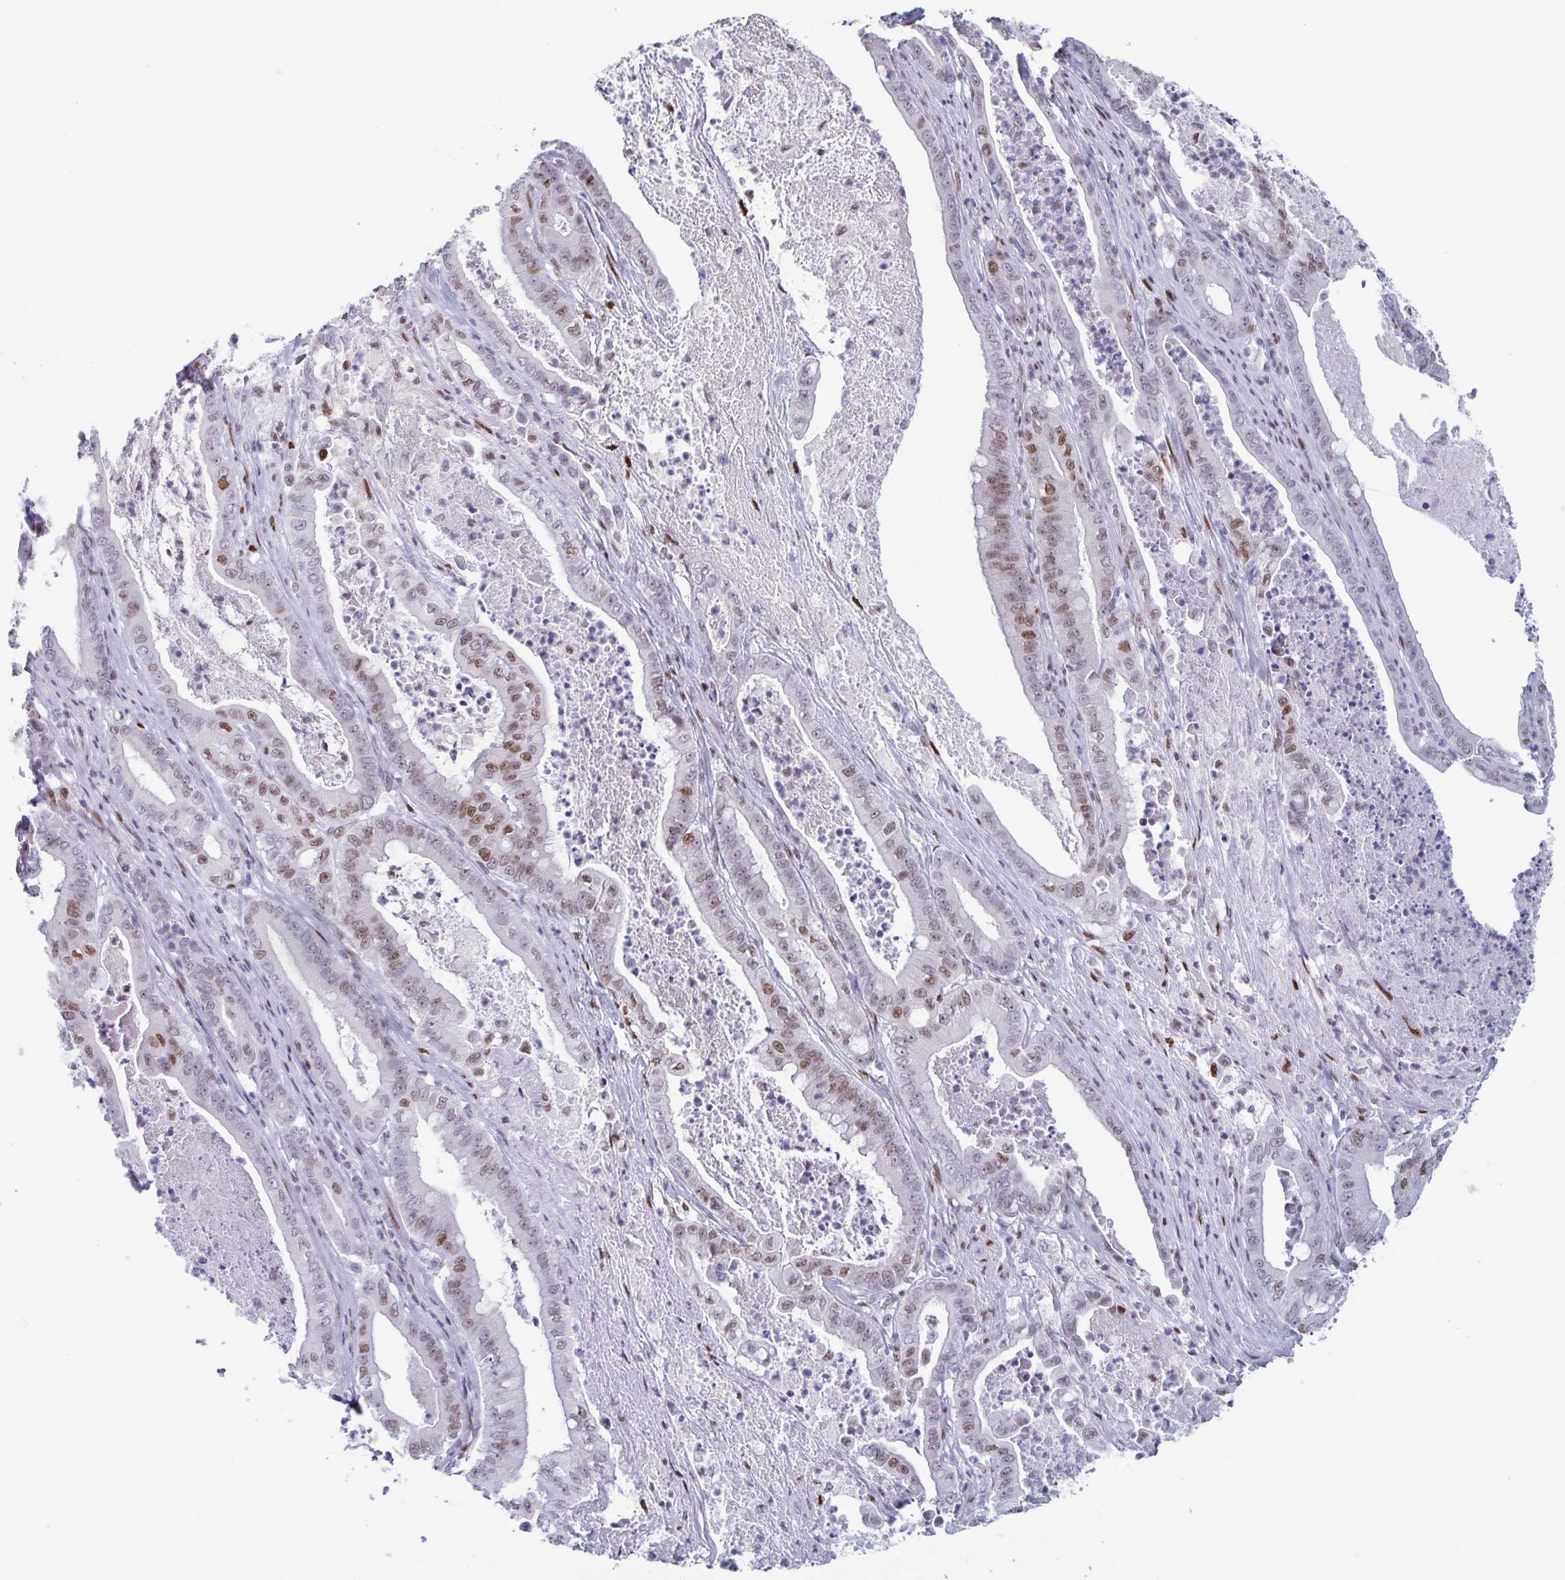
{"staining": {"intensity": "moderate", "quantity": "25%-75%", "location": "nuclear"}, "tissue": "pancreatic cancer", "cell_type": "Tumor cells", "image_type": "cancer", "snomed": [{"axis": "morphology", "description": "Adenocarcinoma, NOS"}, {"axis": "topography", "description": "Pancreas"}], "caption": "IHC micrograph of neoplastic tissue: human adenocarcinoma (pancreatic) stained using immunohistochemistry (IHC) shows medium levels of moderate protein expression localized specifically in the nuclear of tumor cells, appearing as a nuclear brown color.", "gene": "JUND", "patient": {"sex": "male", "age": 71}}